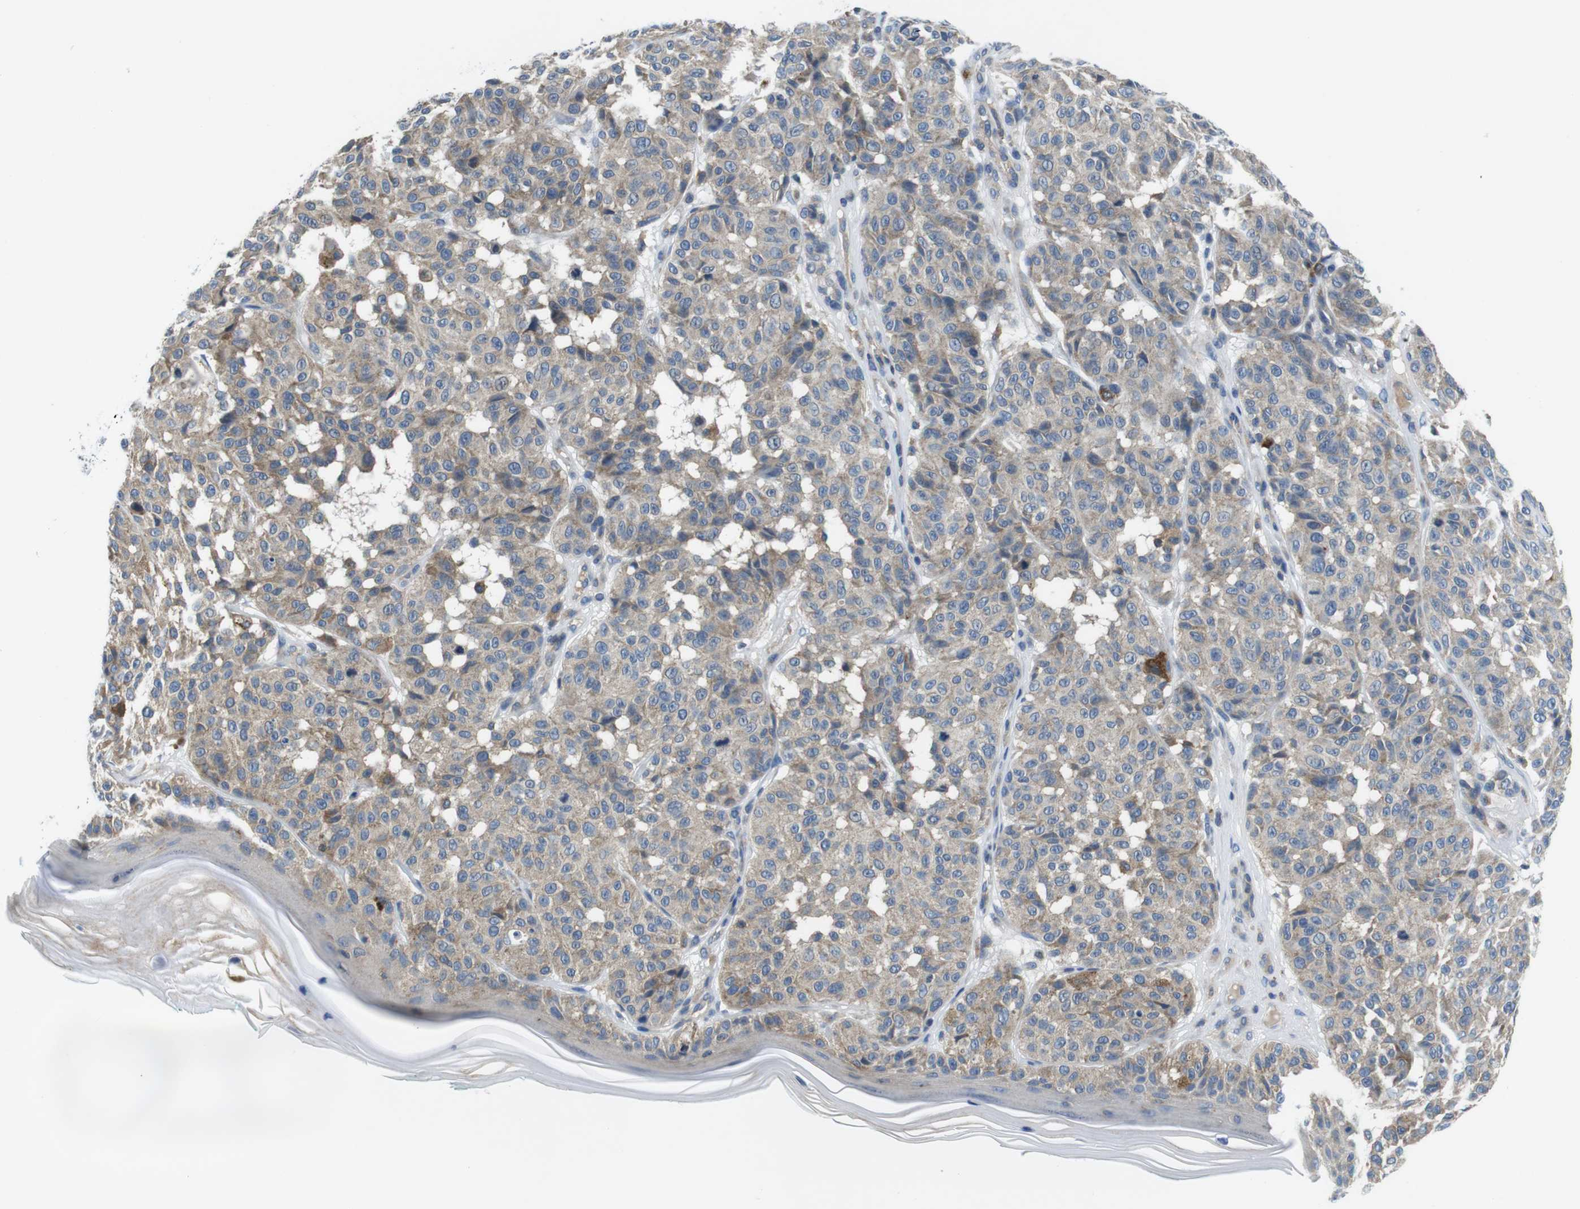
{"staining": {"intensity": "weak", "quantity": ">75%", "location": "cytoplasmic/membranous"}, "tissue": "melanoma", "cell_type": "Tumor cells", "image_type": "cancer", "snomed": [{"axis": "morphology", "description": "Malignant melanoma, NOS"}, {"axis": "topography", "description": "Skin"}], "caption": "Human melanoma stained for a protein (brown) shows weak cytoplasmic/membranous positive expression in about >75% of tumor cells.", "gene": "PIK3CD", "patient": {"sex": "female", "age": 46}}